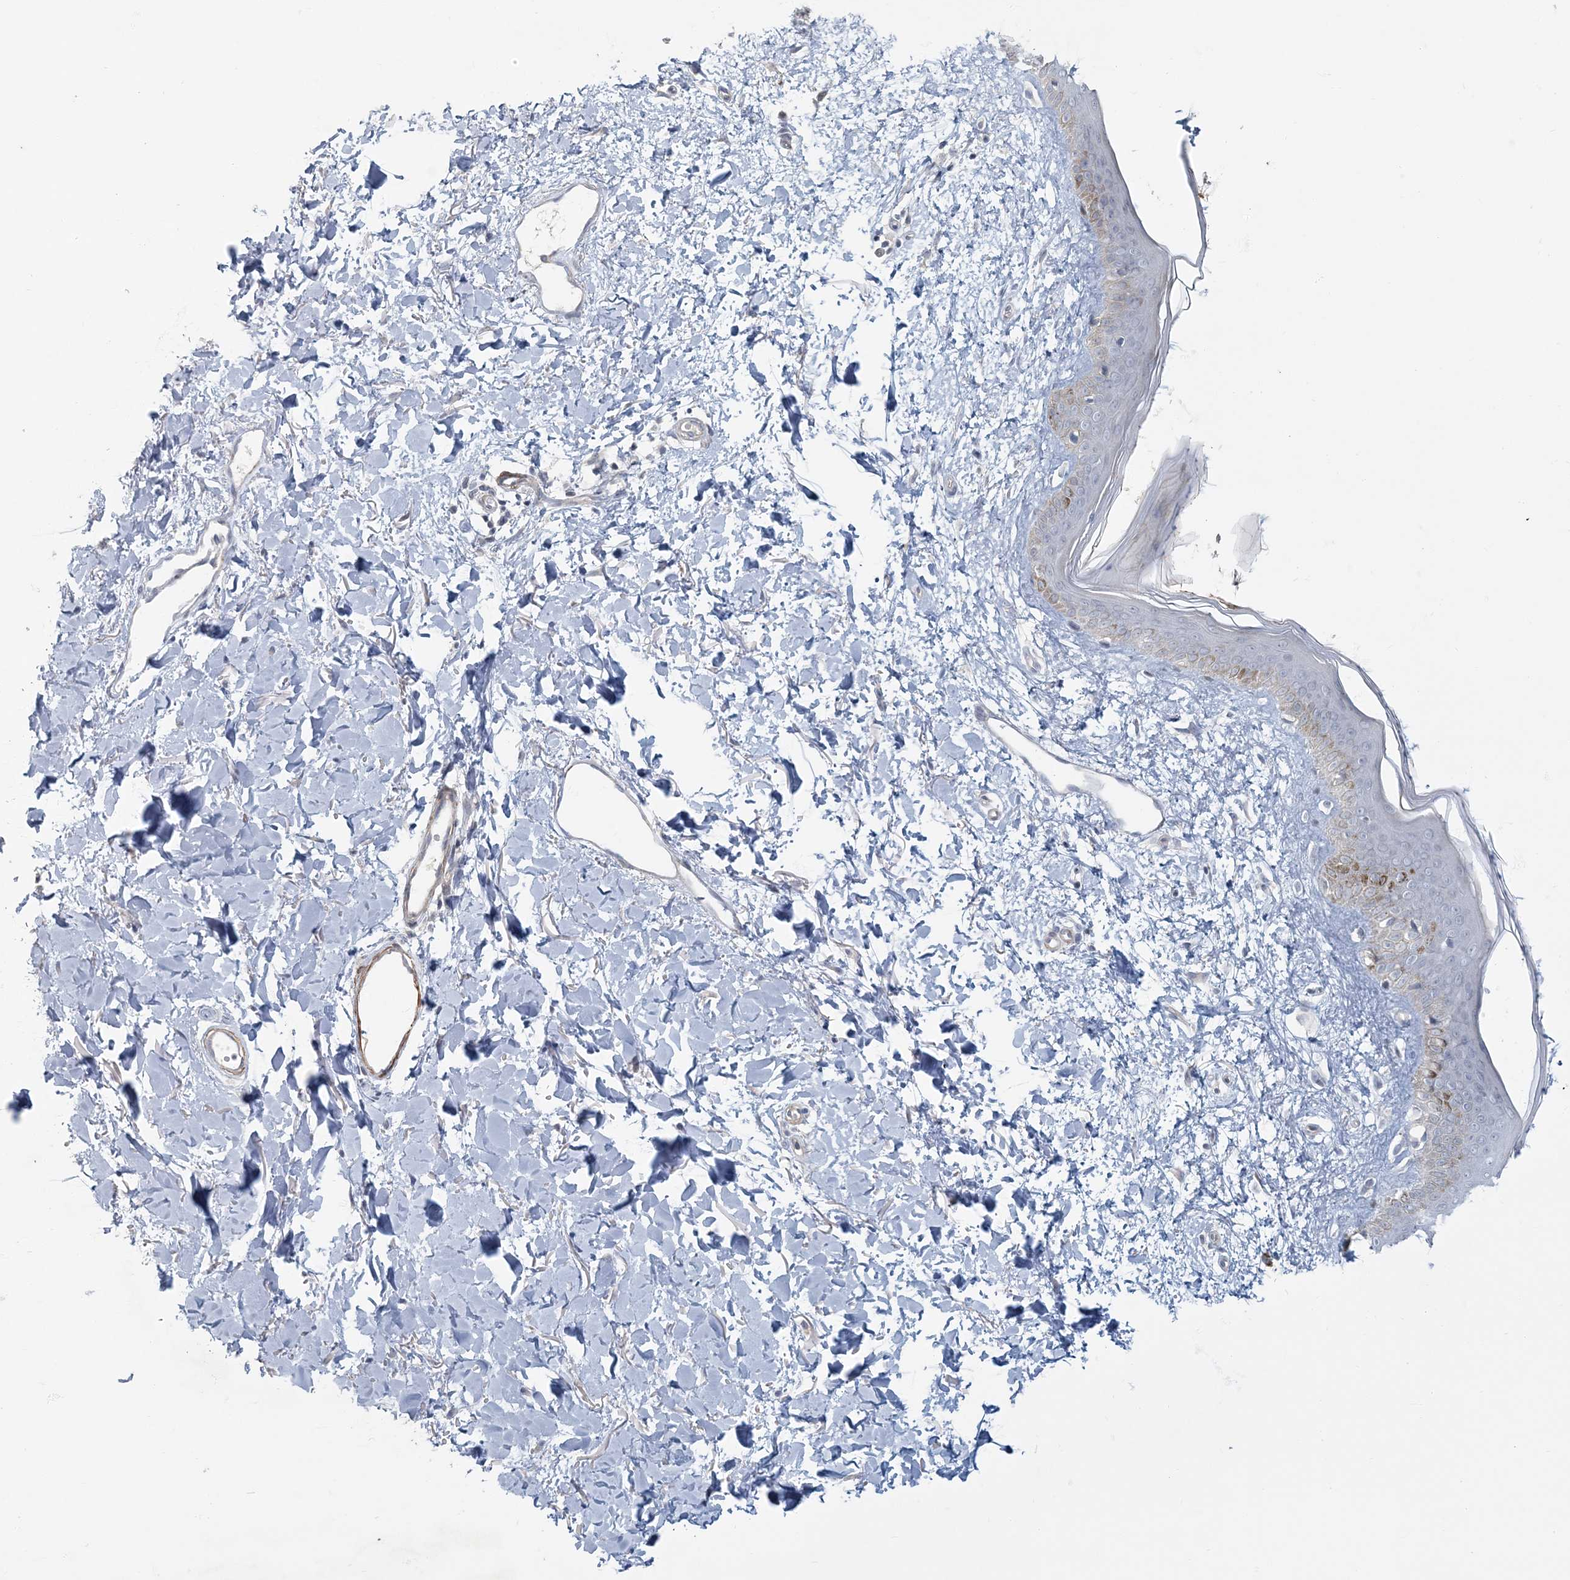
{"staining": {"intensity": "negative", "quantity": "none", "location": "none"}, "tissue": "skin", "cell_type": "Fibroblasts", "image_type": "normal", "snomed": [{"axis": "morphology", "description": "Normal tissue, NOS"}, {"axis": "topography", "description": "Skin"}], "caption": "There is no significant positivity in fibroblasts of skin. The staining was performed using DAB to visualize the protein expression in brown, while the nuclei were stained in blue with hematoxylin (Magnification: 20x).", "gene": "MYOT", "patient": {"sex": "female", "age": 58}}